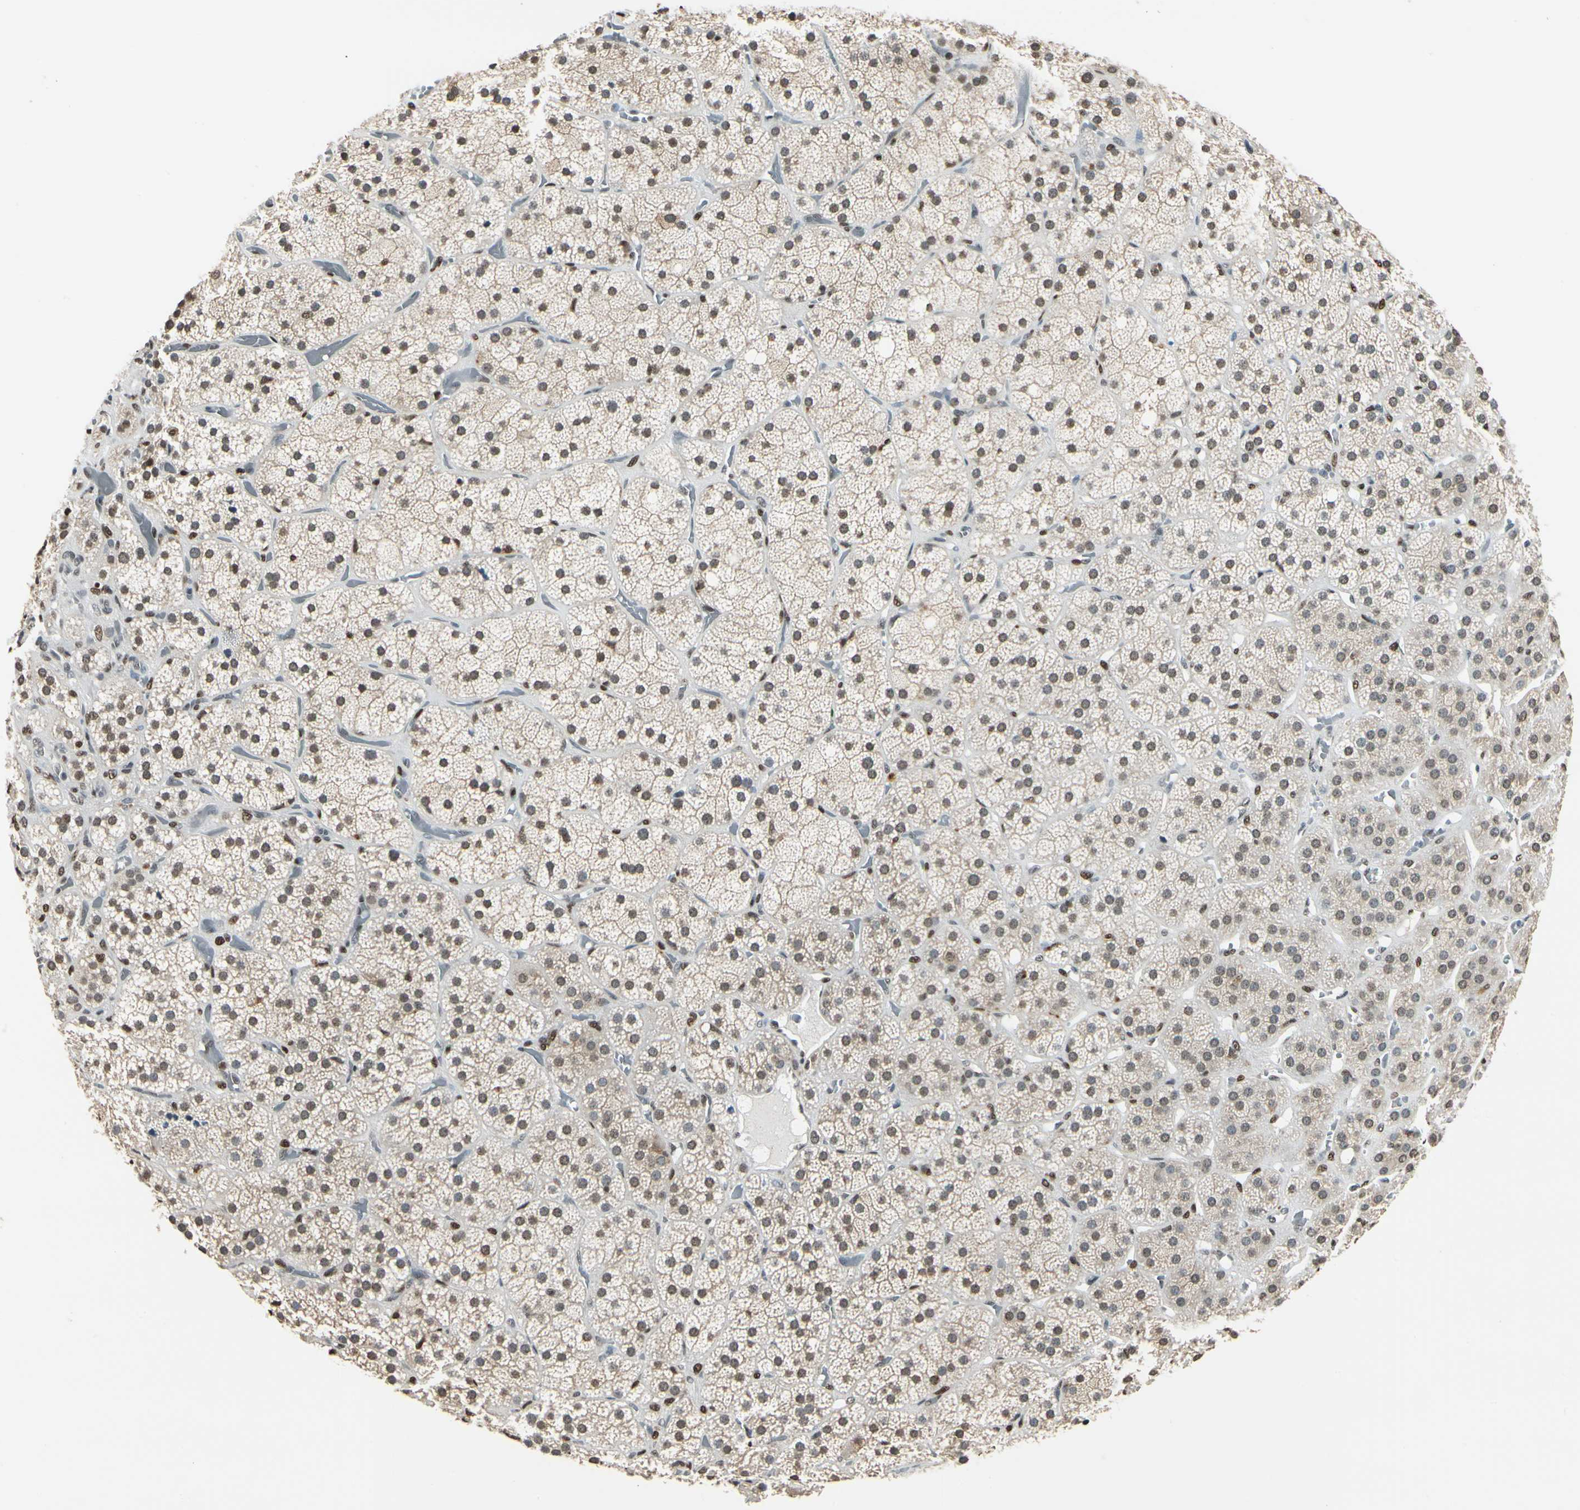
{"staining": {"intensity": "weak", "quantity": "25%-75%", "location": "cytoplasmic/membranous,nuclear"}, "tissue": "adrenal gland", "cell_type": "Glandular cells", "image_type": "normal", "snomed": [{"axis": "morphology", "description": "Normal tissue, NOS"}, {"axis": "topography", "description": "Adrenal gland"}], "caption": "Immunohistochemical staining of benign adrenal gland shows low levels of weak cytoplasmic/membranous,nuclear staining in about 25%-75% of glandular cells. Using DAB (3,3'-diaminobenzidine) (brown) and hematoxylin (blue) stains, captured at high magnification using brightfield microscopy.", "gene": "FANCG", "patient": {"sex": "female", "age": 71}}